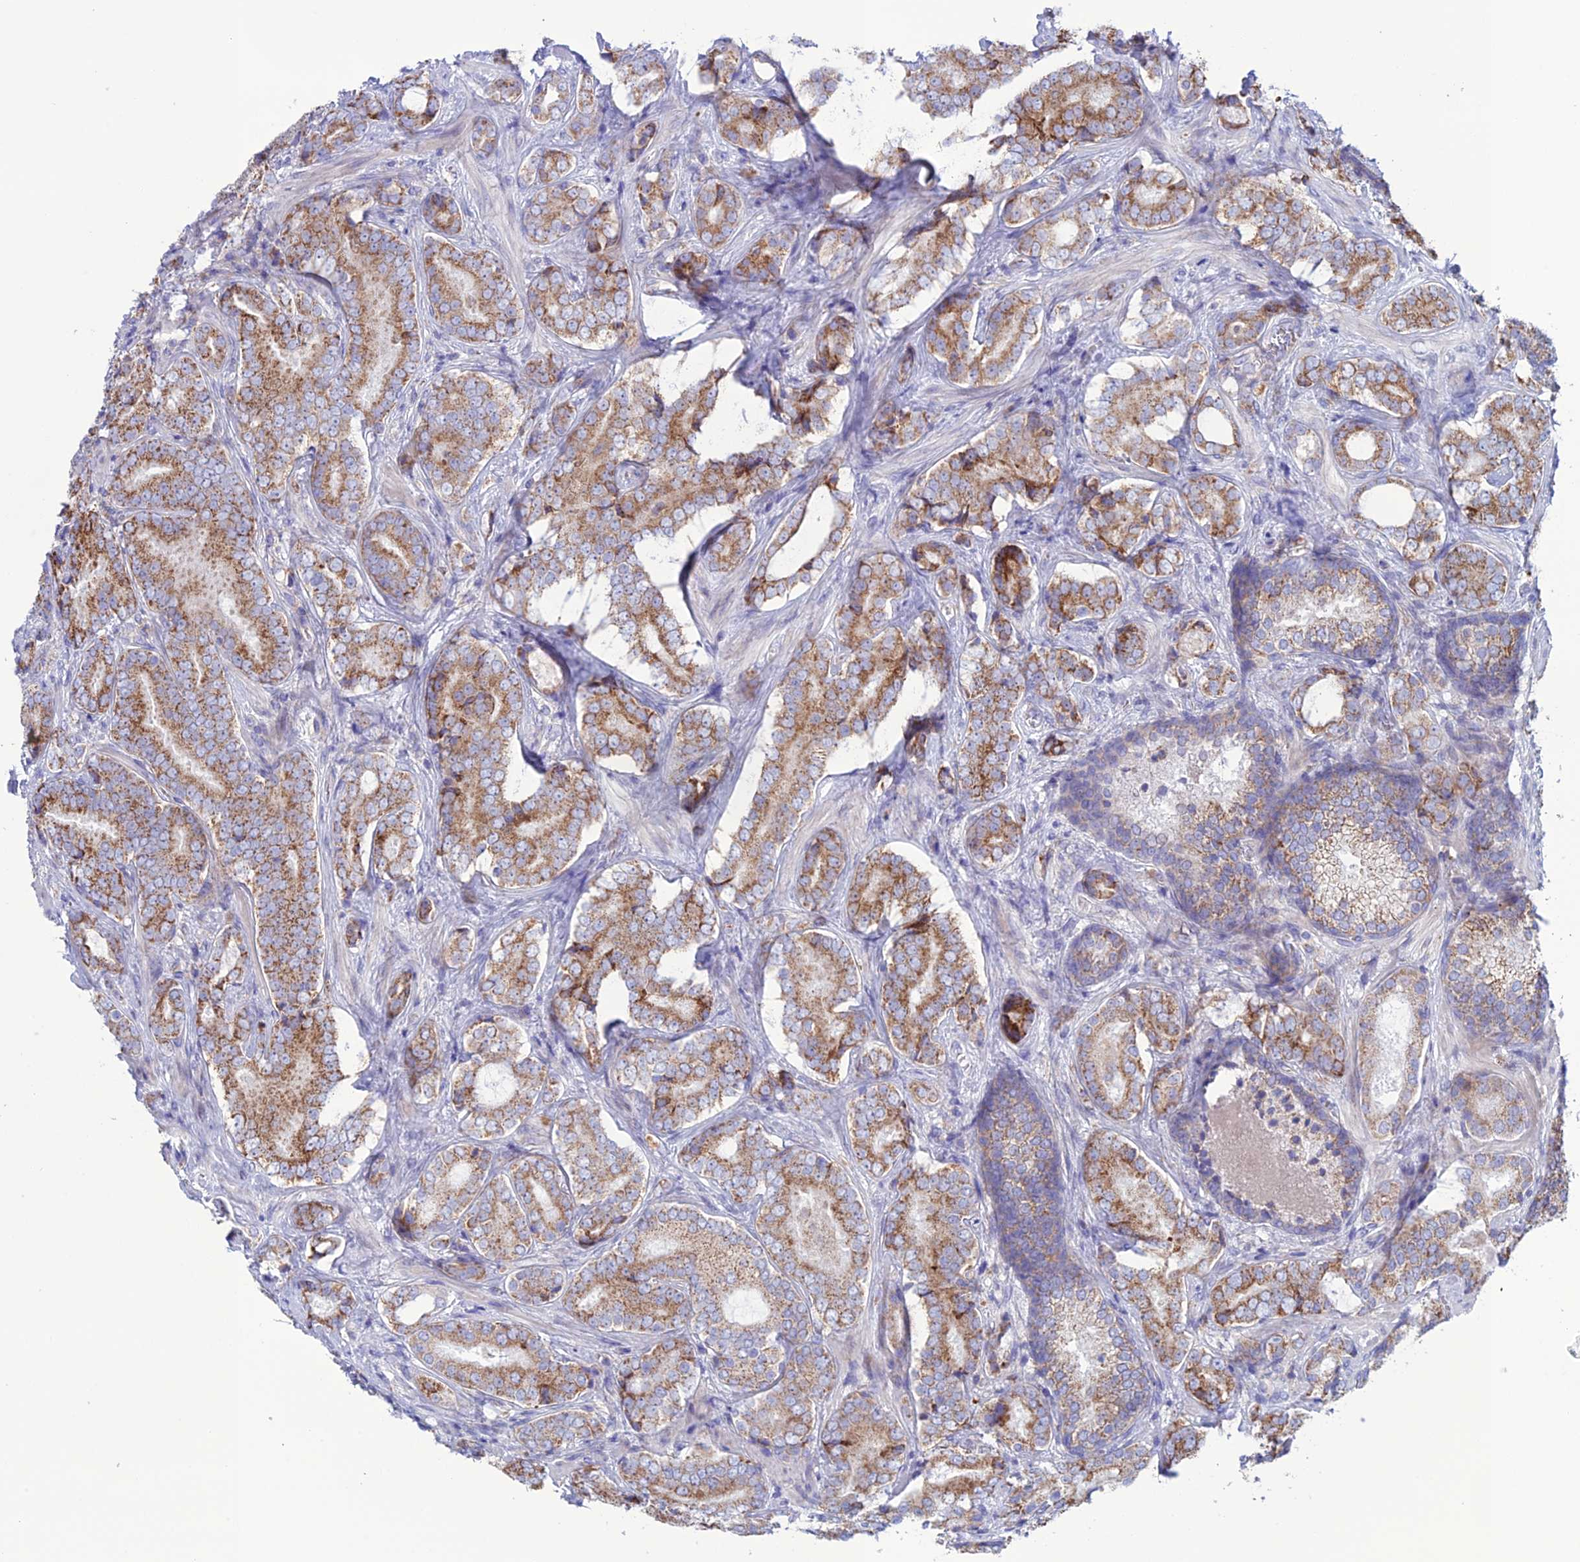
{"staining": {"intensity": "moderate", "quantity": ">75%", "location": "cytoplasmic/membranous"}, "tissue": "prostate cancer", "cell_type": "Tumor cells", "image_type": "cancer", "snomed": [{"axis": "morphology", "description": "Adenocarcinoma, Low grade"}, {"axis": "topography", "description": "Prostate"}], "caption": "A brown stain highlights moderate cytoplasmic/membranous expression of a protein in human prostate adenocarcinoma (low-grade) tumor cells.", "gene": "CLCN7", "patient": {"sex": "male", "age": 58}}